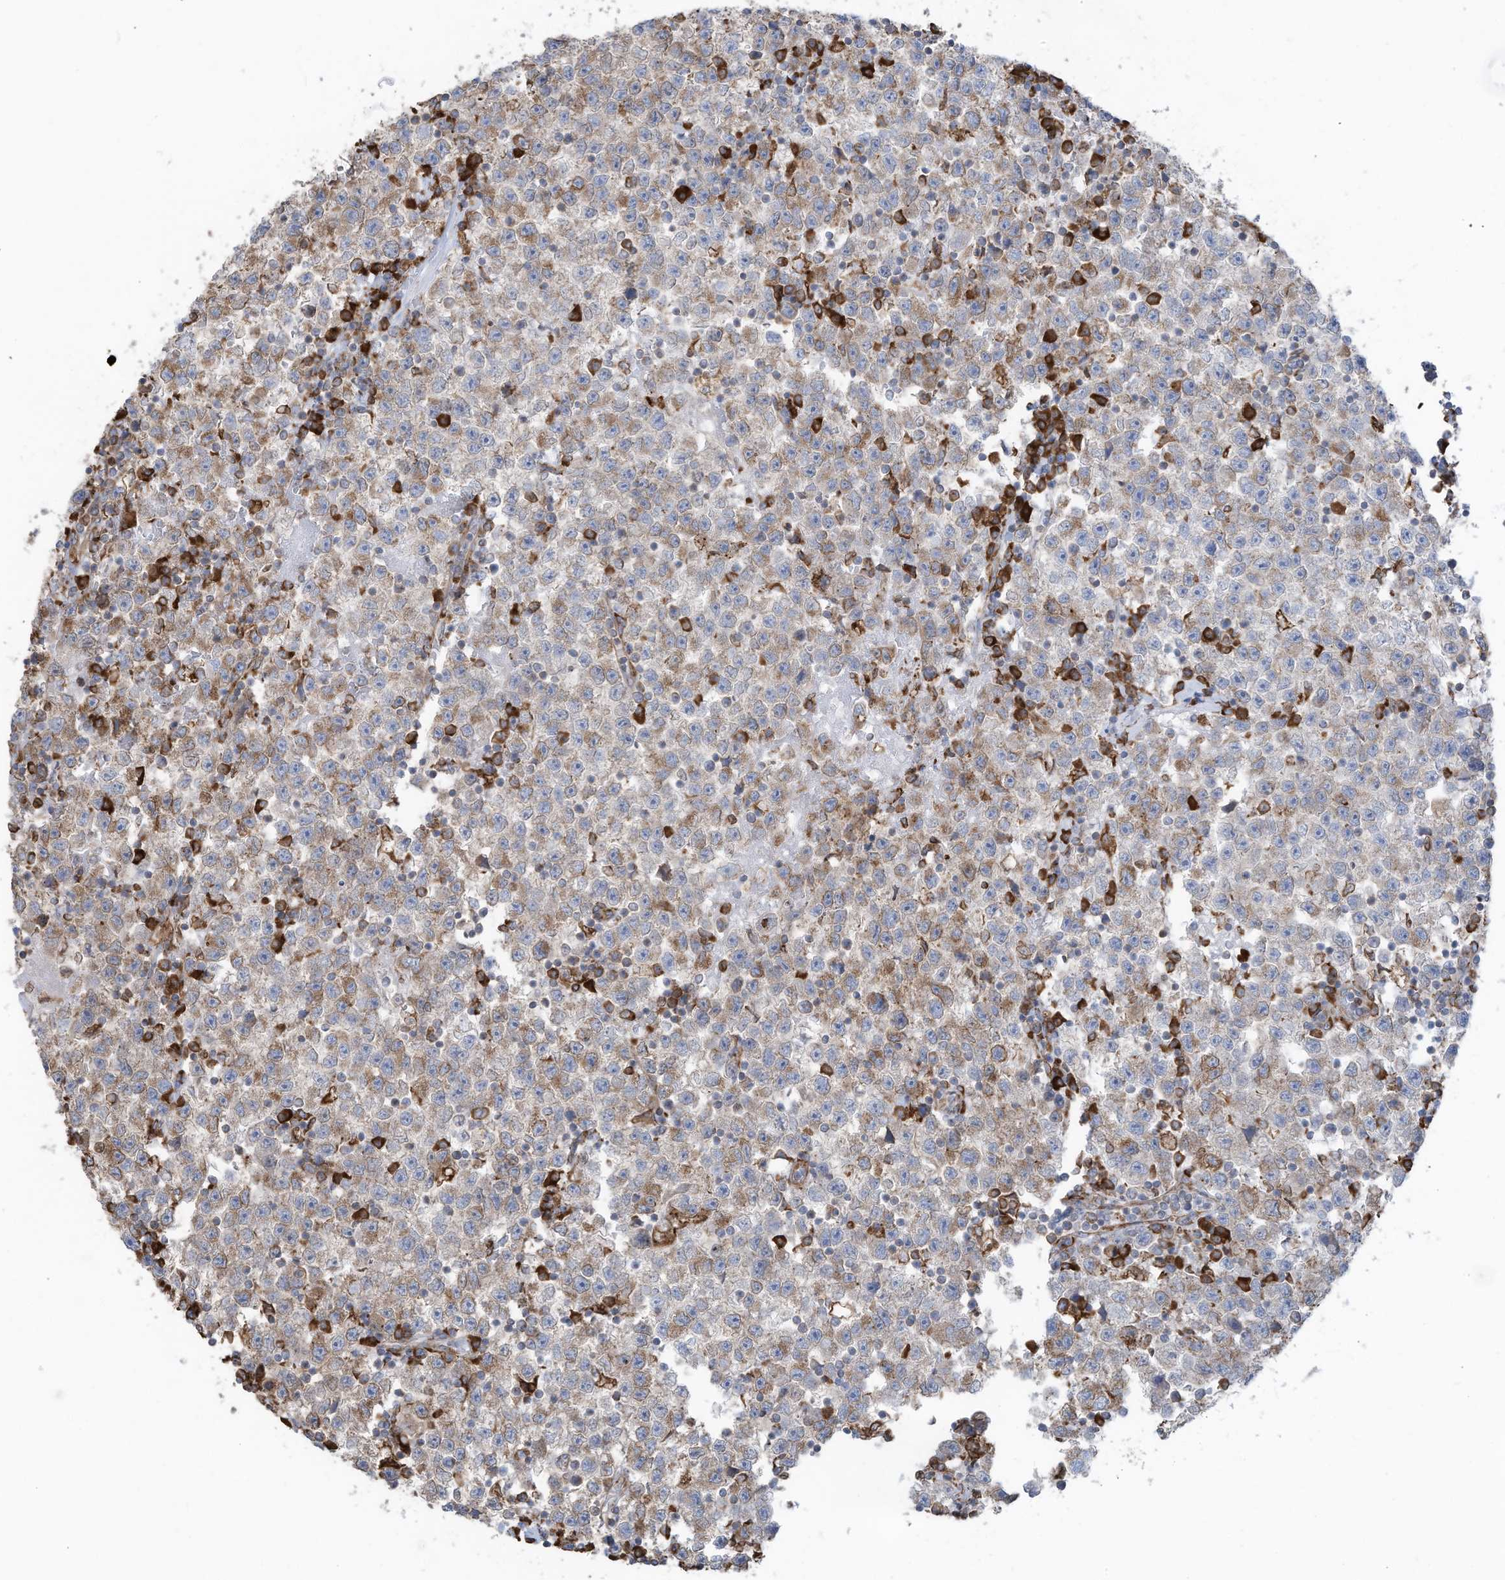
{"staining": {"intensity": "moderate", "quantity": "25%-75%", "location": "cytoplasmic/membranous"}, "tissue": "testis cancer", "cell_type": "Tumor cells", "image_type": "cancer", "snomed": [{"axis": "morphology", "description": "Seminoma, NOS"}, {"axis": "topography", "description": "Testis"}], "caption": "Immunohistochemical staining of testis cancer (seminoma) reveals moderate cytoplasmic/membranous protein expression in approximately 25%-75% of tumor cells.", "gene": "ZNF354C", "patient": {"sex": "male", "age": 22}}